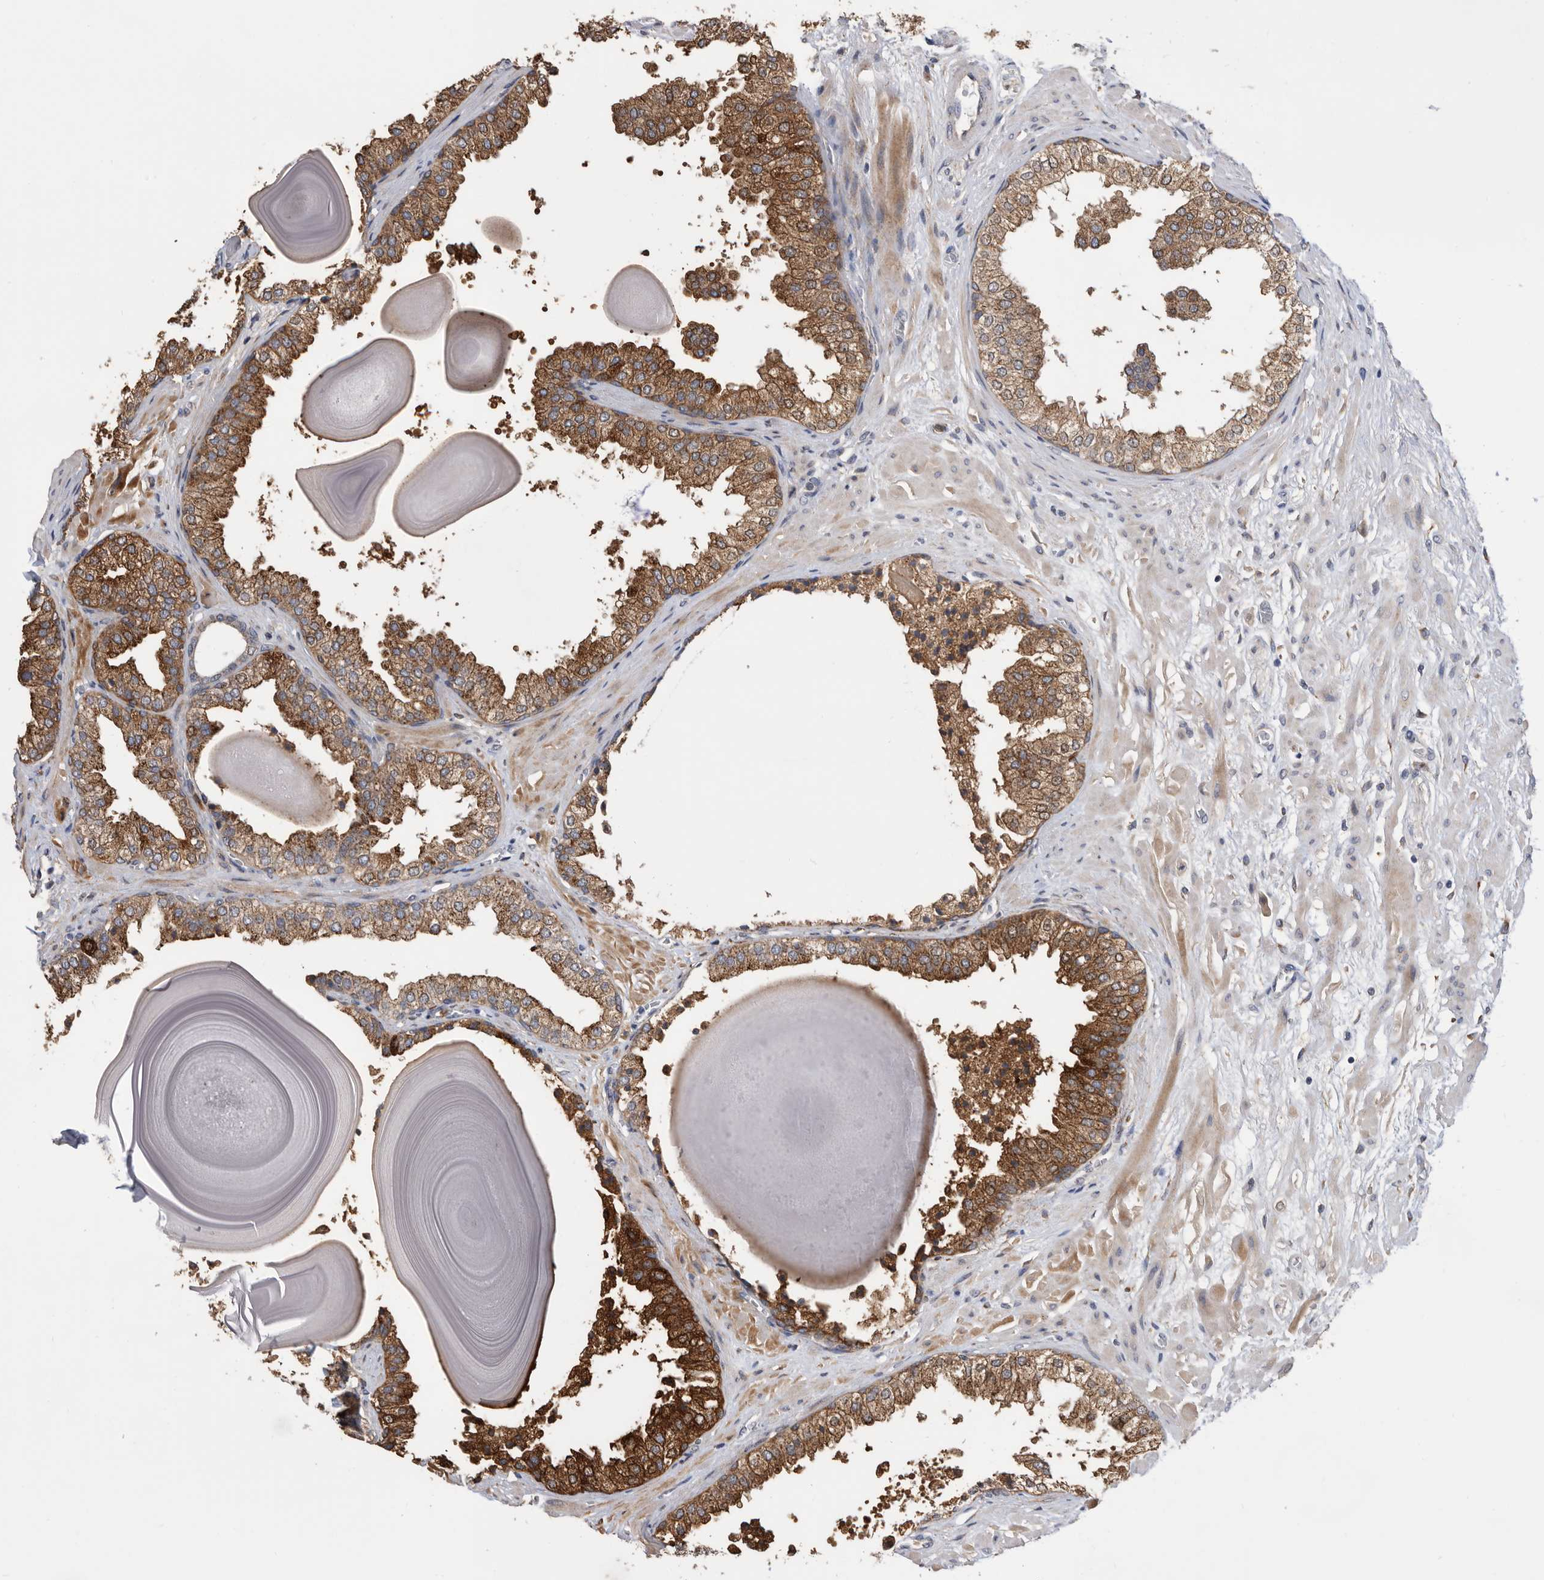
{"staining": {"intensity": "strong", "quantity": "25%-75%", "location": "cytoplasmic/membranous"}, "tissue": "prostate", "cell_type": "Glandular cells", "image_type": "normal", "snomed": [{"axis": "morphology", "description": "Normal tissue, NOS"}, {"axis": "topography", "description": "Prostate"}], "caption": "The photomicrograph exhibits staining of unremarkable prostate, revealing strong cytoplasmic/membranous protein expression (brown color) within glandular cells.", "gene": "CRISPLD2", "patient": {"sex": "male", "age": 48}}